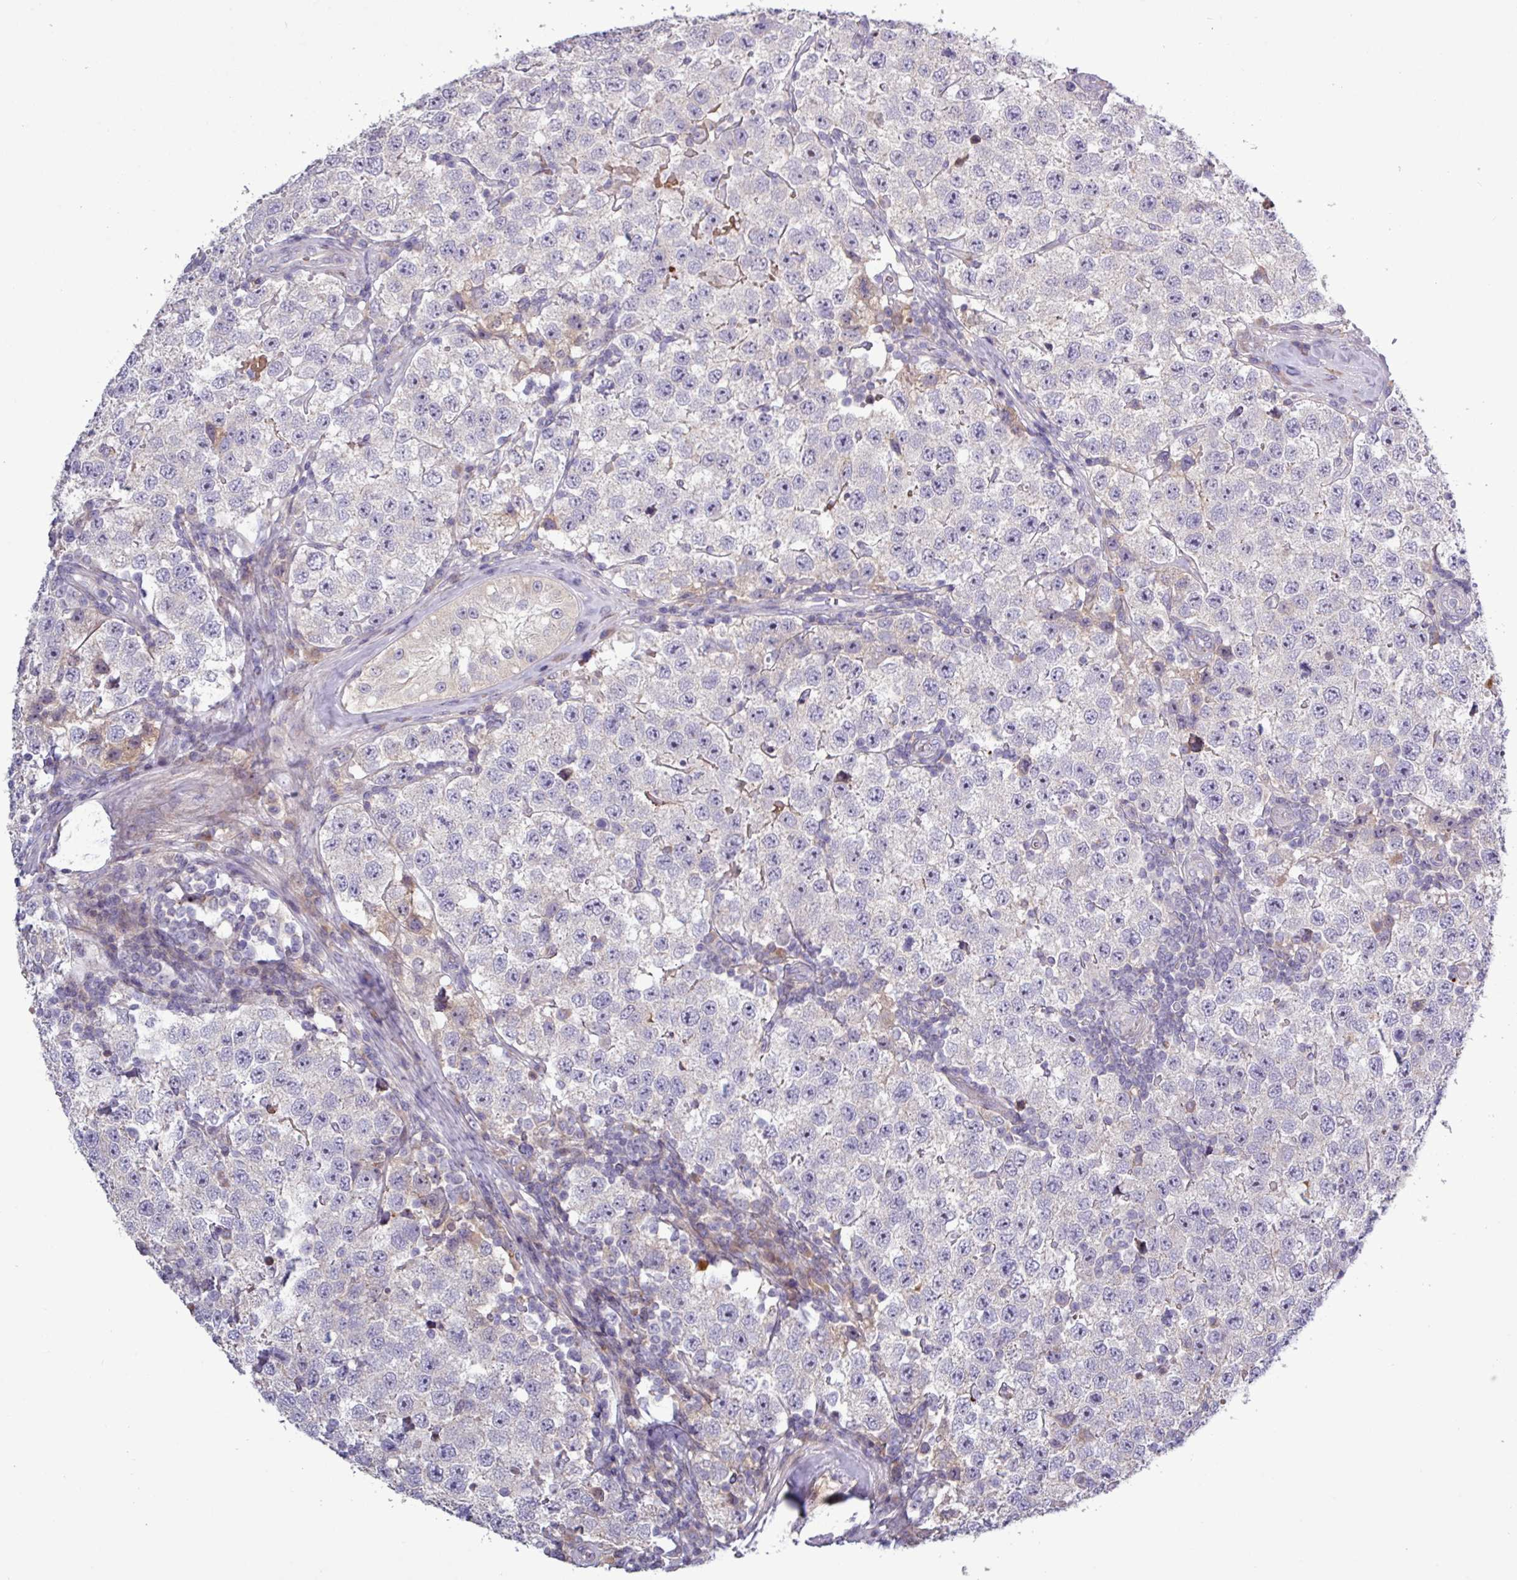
{"staining": {"intensity": "negative", "quantity": "none", "location": "none"}, "tissue": "testis cancer", "cell_type": "Tumor cells", "image_type": "cancer", "snomed": [{"axis": "morphology", "description": "Seminoma, NOS"}, {"axis": "topography", "description": "Testis"}], "caption": "The IHC image has no significant staining in tumor cells of testis cancer (seminoma) tissue.", "gene": "TNFSF12", "patient": {"sex": "male", "age": 34}}